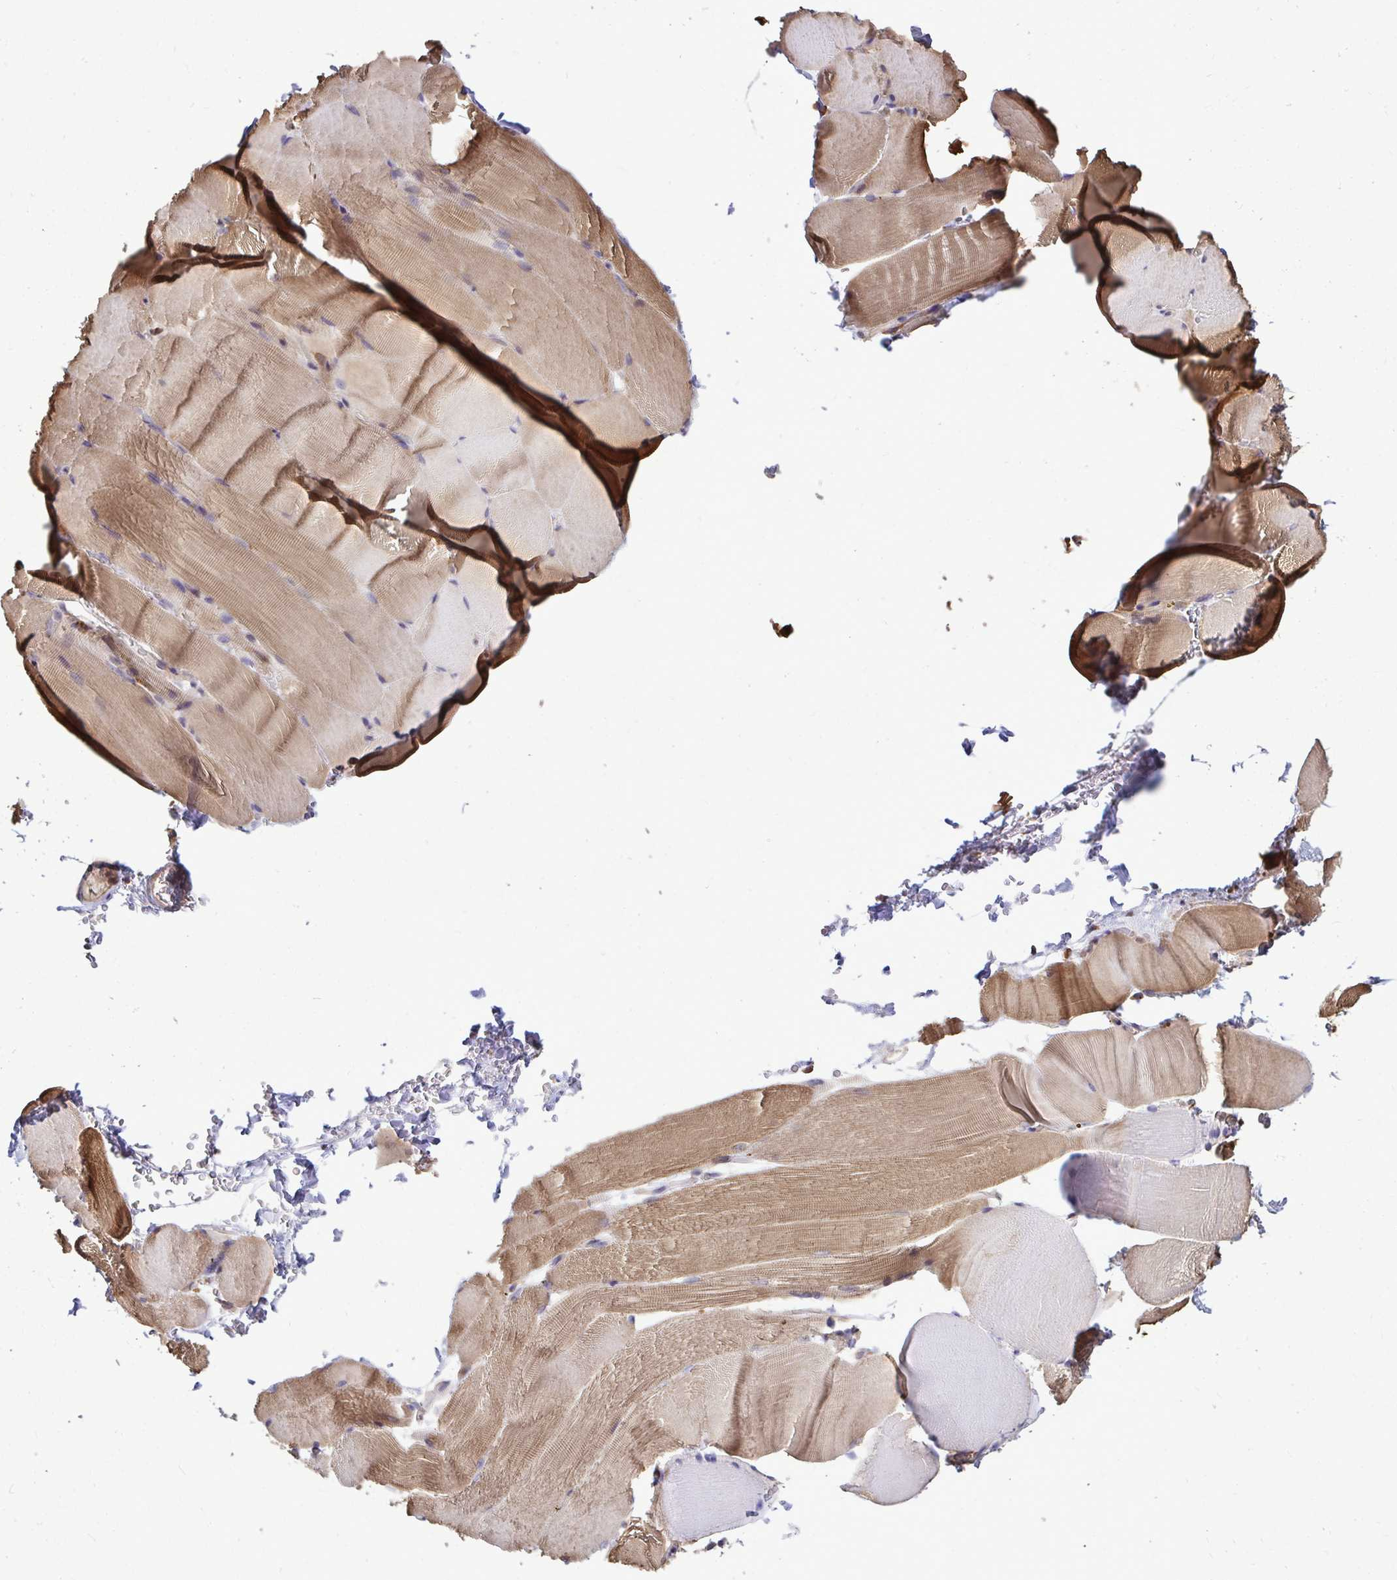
{"staining": {"intensity": "moderate", "quantity": "25%-75%", "location": "cytoplasmic/membranous"}, "tissue": "skeletal muscle", "cell_type": "Myocytes", "image_type": "normal", "snomed": [{"axis": "morphology", "description": "Normal tissue, NOS"}, {"axis": "topography", "description": "Skeletal muscle"}], "caption": "Immunohistochemistry (IHC) of benign skeletal muscle exhibits medium levels of moderate cytoplasmic/membranous positivity in approximately 25%-75% of myocytes. The staining was performed using DAB (3,3'-diaminobenzidine), with brown indicating positive protein expression. Nuclei are stained blue with hematoxylin.", "gene": "FMR1", "patient": {"sex": "female", "age": 37}}